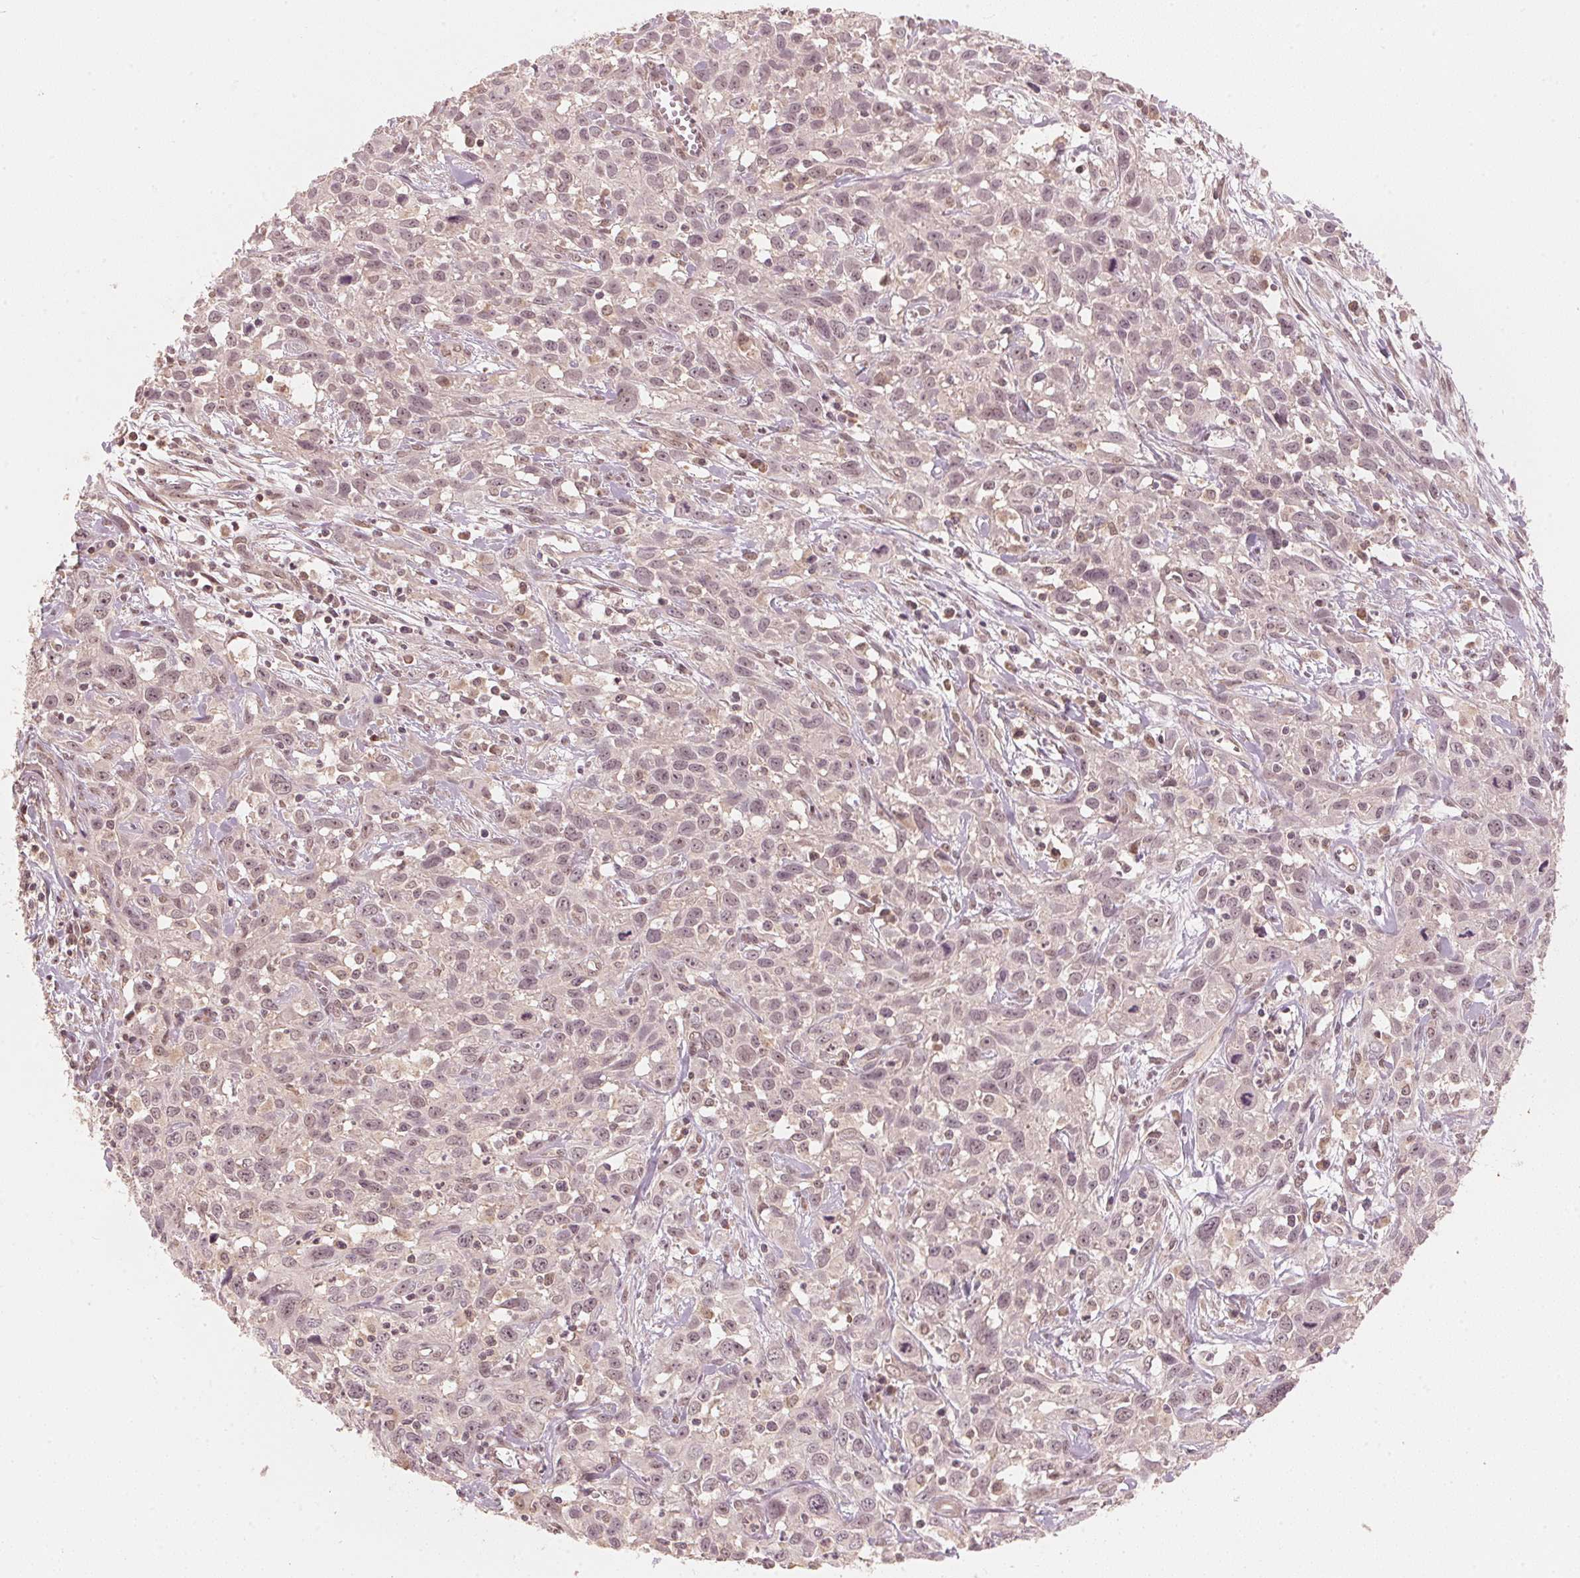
{"staining": {"intensity": "weak", "quantity": "25%-75%", "location": "nuclear"}, "tissue": "cervical cancer", "cell_type": "Tumor cells", "image_type": "cancer", "snomed": [{"axis": "morphology", "description": "Squamous cell carcinoma, NOS"}, {"axis": "topography", "description": "Cervix"}], "caption": "Cervical cancer (squamous cell carcinoma) stained for a protein (brown) demonstrates weak nuclear positive expression in about 25%-75% of tumor cells.", "gene": "C2orf73", "patient": {"sex": "female", "age": 38}}